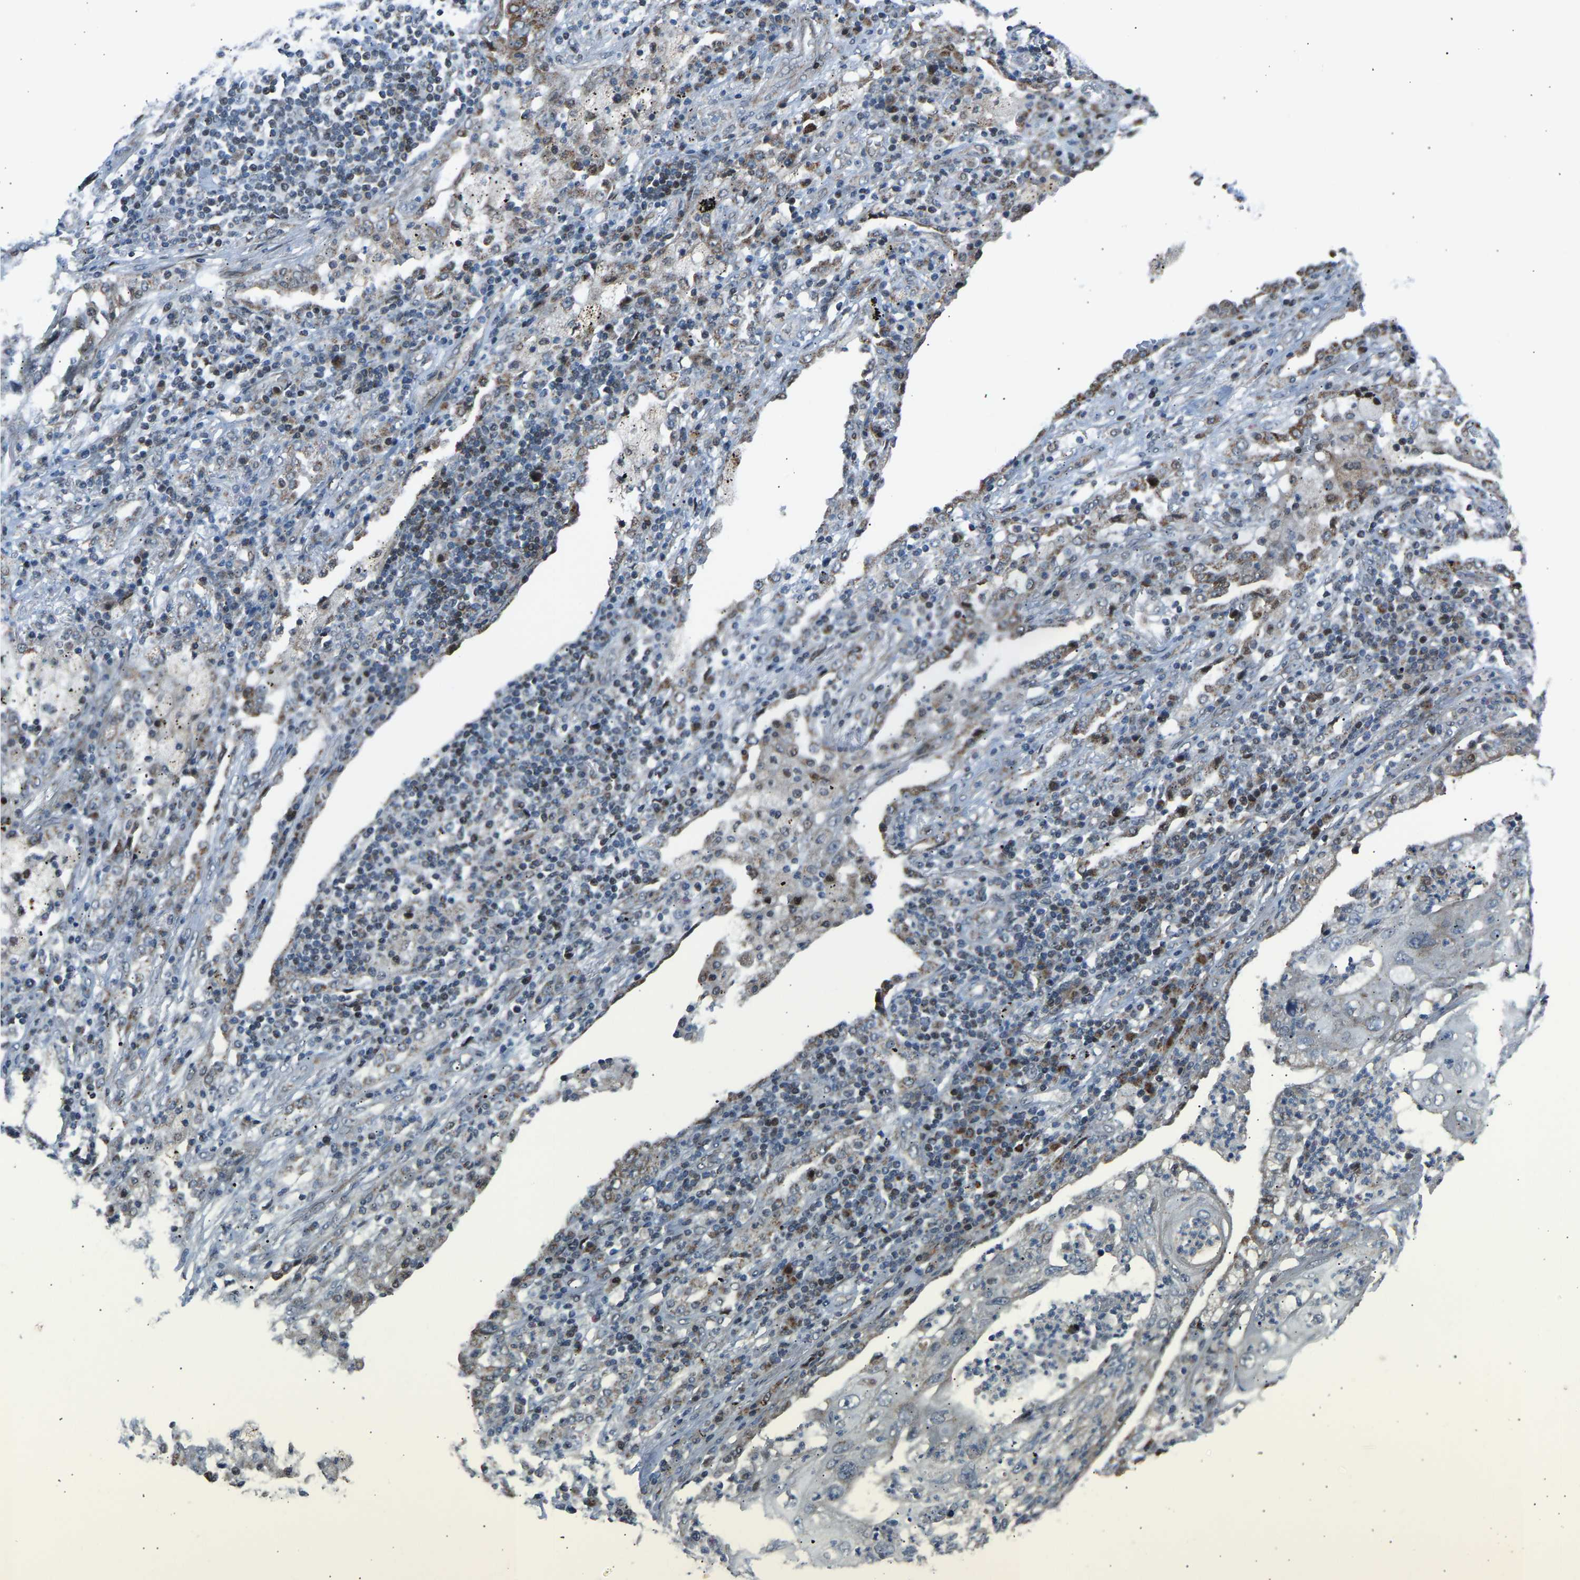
{"staining": {"intensity": "negative", "quantity": "none", "location": "none"}, "tissue": "lung cancer", "cell_type": "Tumor cells", "image_type": "cancer", "snomed": [{"axis": "morphology", "description": "Squamous cell carcinoma, NOS"}, {"axis": "topography", "description": "Lung"}], "caption": "This is an immunohistochemistry photomicrograph of squamous cell carcinoma (lung). There is no positivity in tumor cells.", "gene": "VPS41", "patient": {"sex": "female", "age": 63}}